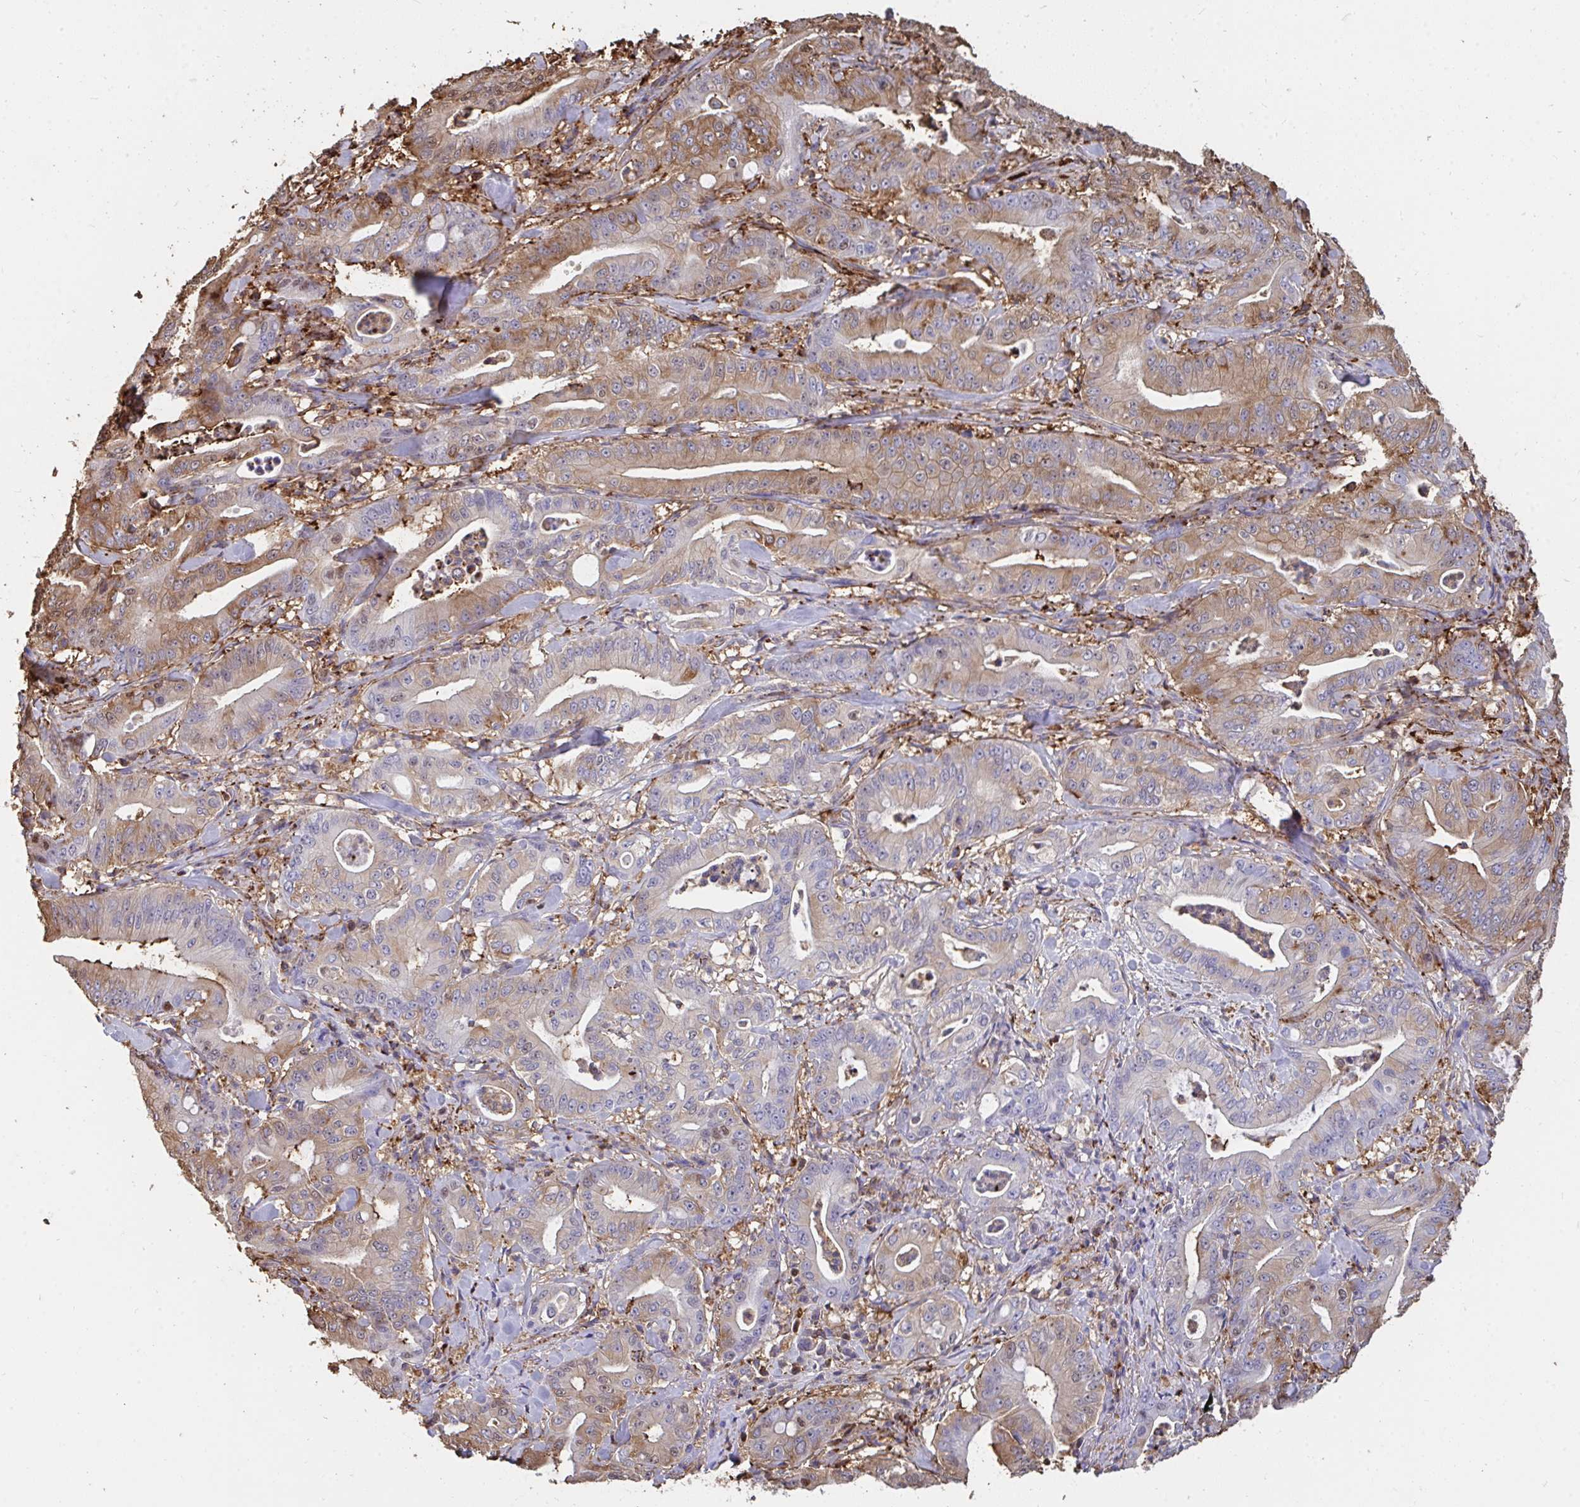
{"staining": {"intensity": "moderate", "quantity": ">75%", "location": "cytoplasmic/membranous"}, "tissue": "pancreatic cancer", "cell_type": "Tumor cells", "image_type": "cancer", "snomed": [{"axis": "morphology", "description": "Adenocarcinoma, NOS"}, {"axis": "topography", "description": "Pancreas"}], "caption": "Human pancreatic cancer (adenocarcinoma) stained for a protein (brown) reveals moderate cytoplasmic/membranous positive expression in about >75% of tumor cells.", "gene": "CFL1", "patient": {"sex": "male", "age": 71}}